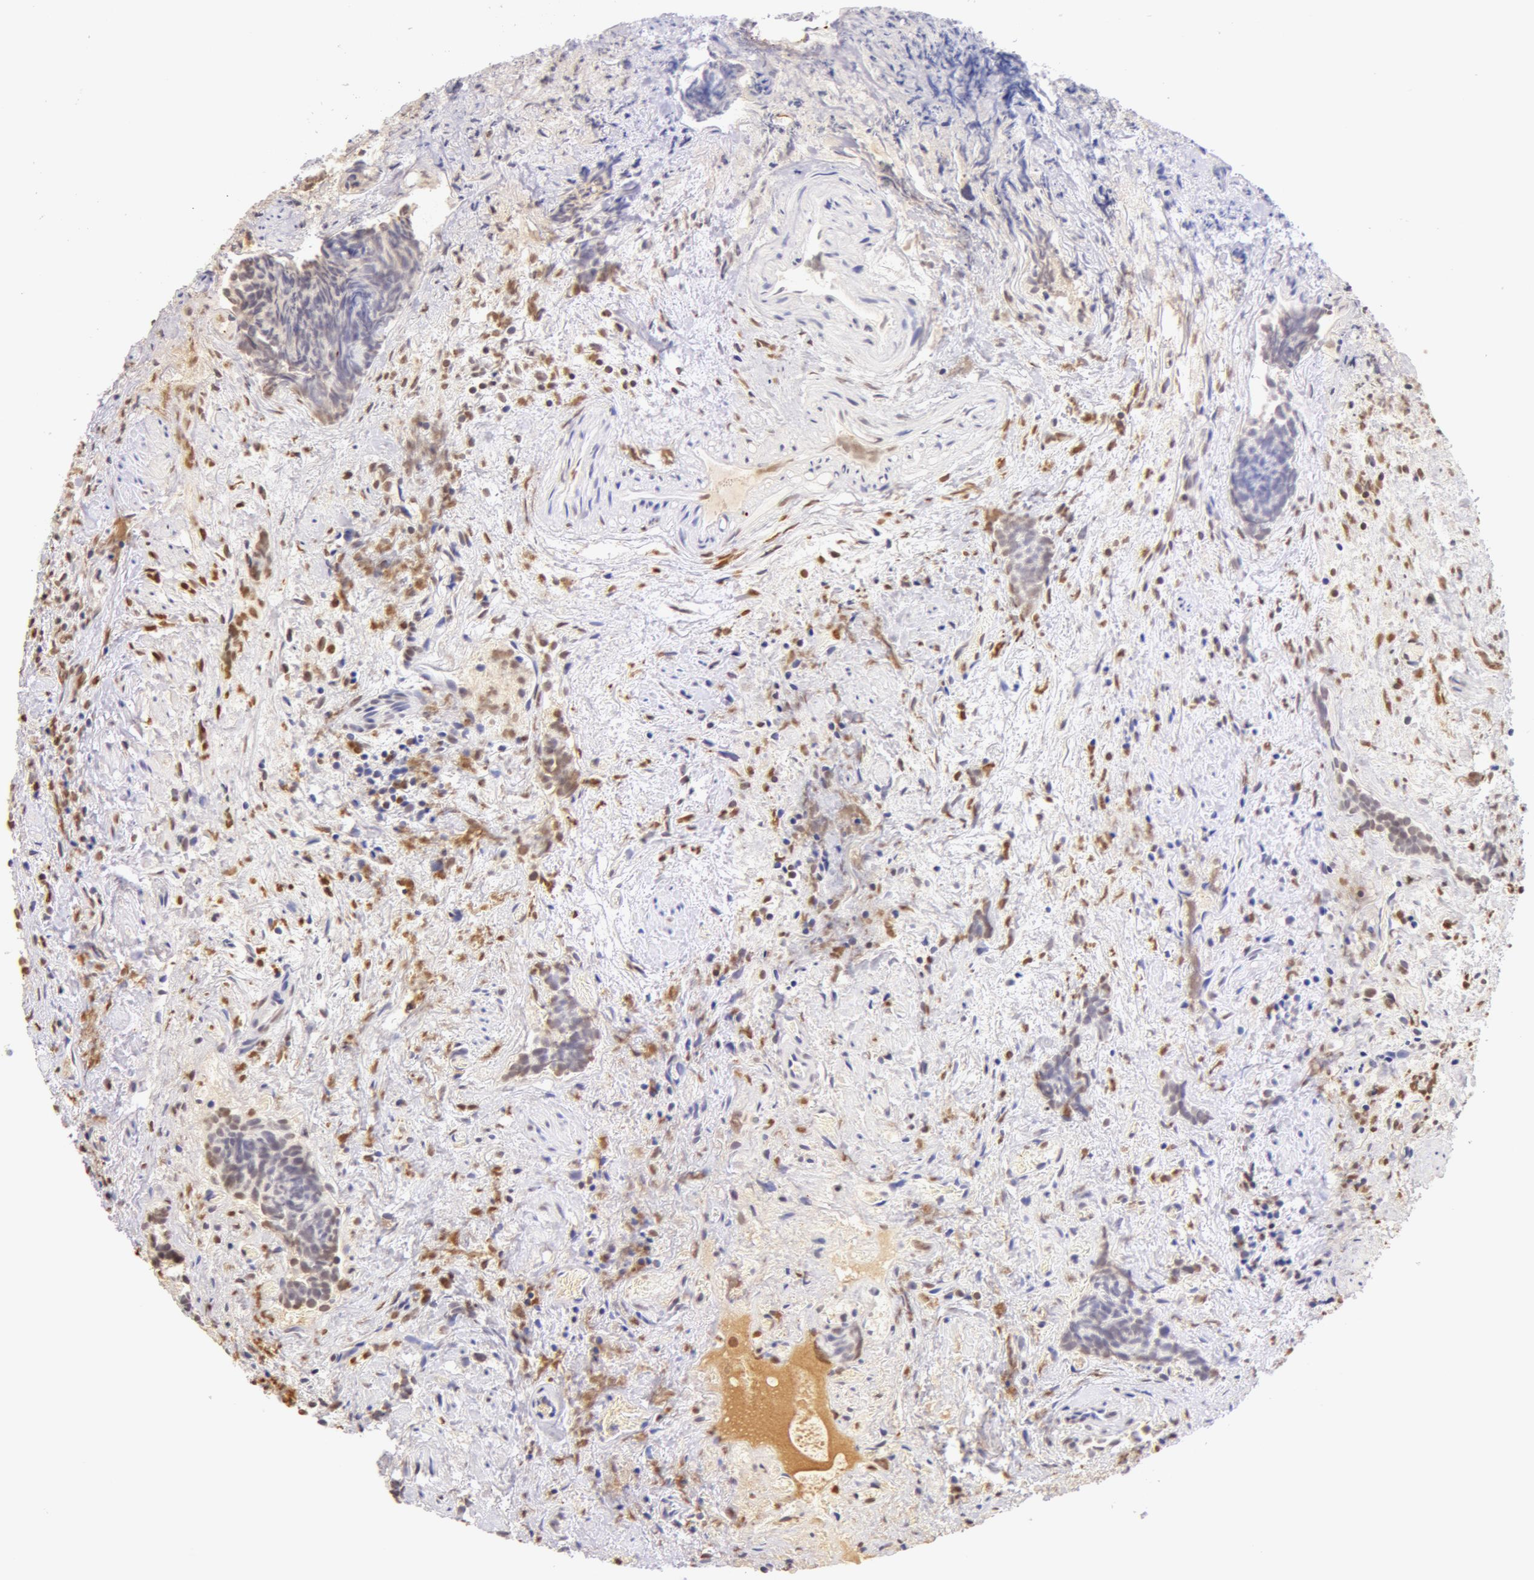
{"staining": {"intensity": "weak", "quantity": "25%-75%", "location": "nuclear"}, "tissue": "urothelial cancer", "cell_type": "Tumor cells", "image_type": "cancer", "snomed": [{"axis": "morphology", "description": "Urothelial carcinoma, High grade"}, {"axis": "topography", "description": "Urinary bladder"}], "caption": "Urothelial cancer stained with a protein marker shows weak staining in tumor cells.", "gene": "AHSG", "patient": {"sex": "female", "age": 78}}